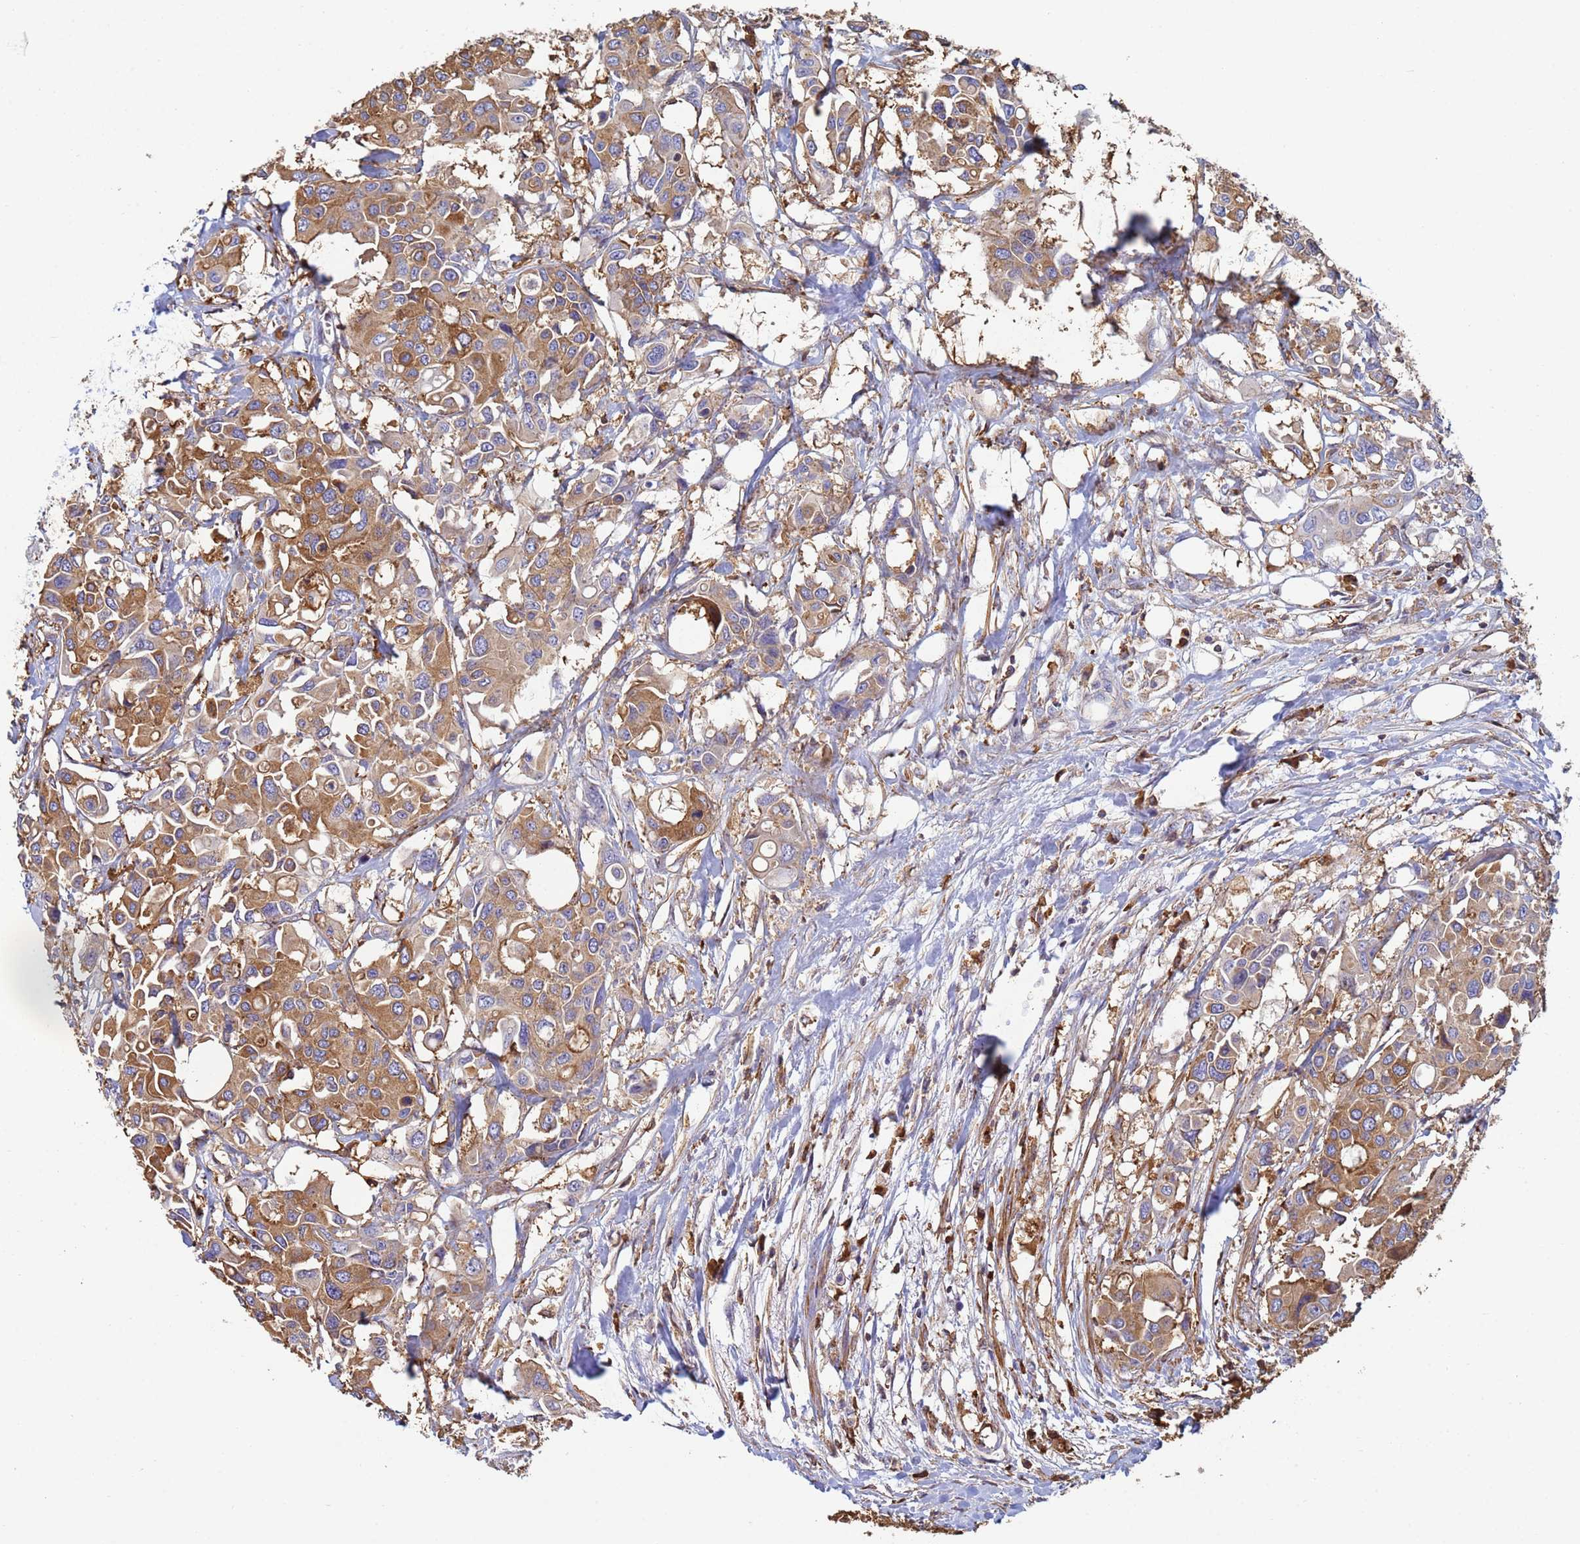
{"staining": {"intensity": "moderate", "quantity": ">75%", "location": "cytoplasmic/membranous"}, "tissue": "colorectal cancer", "cell_type": "Tumor cells", "image_type": "cancer", "snomed": [{"axis": "morphology", "description": "Adenocarcinoma, NOS"}, {"axis": "topography", "description": "Colon"}], "caption": "Immunohistochemical staining of human adenocarcinoma (colorectal) shows moderate cytoplasmic/membranous protein staining in approximately >75% of tumor cells.", "gene": "ZNG1B", "patient": {"sex": "male", "age": 77}}